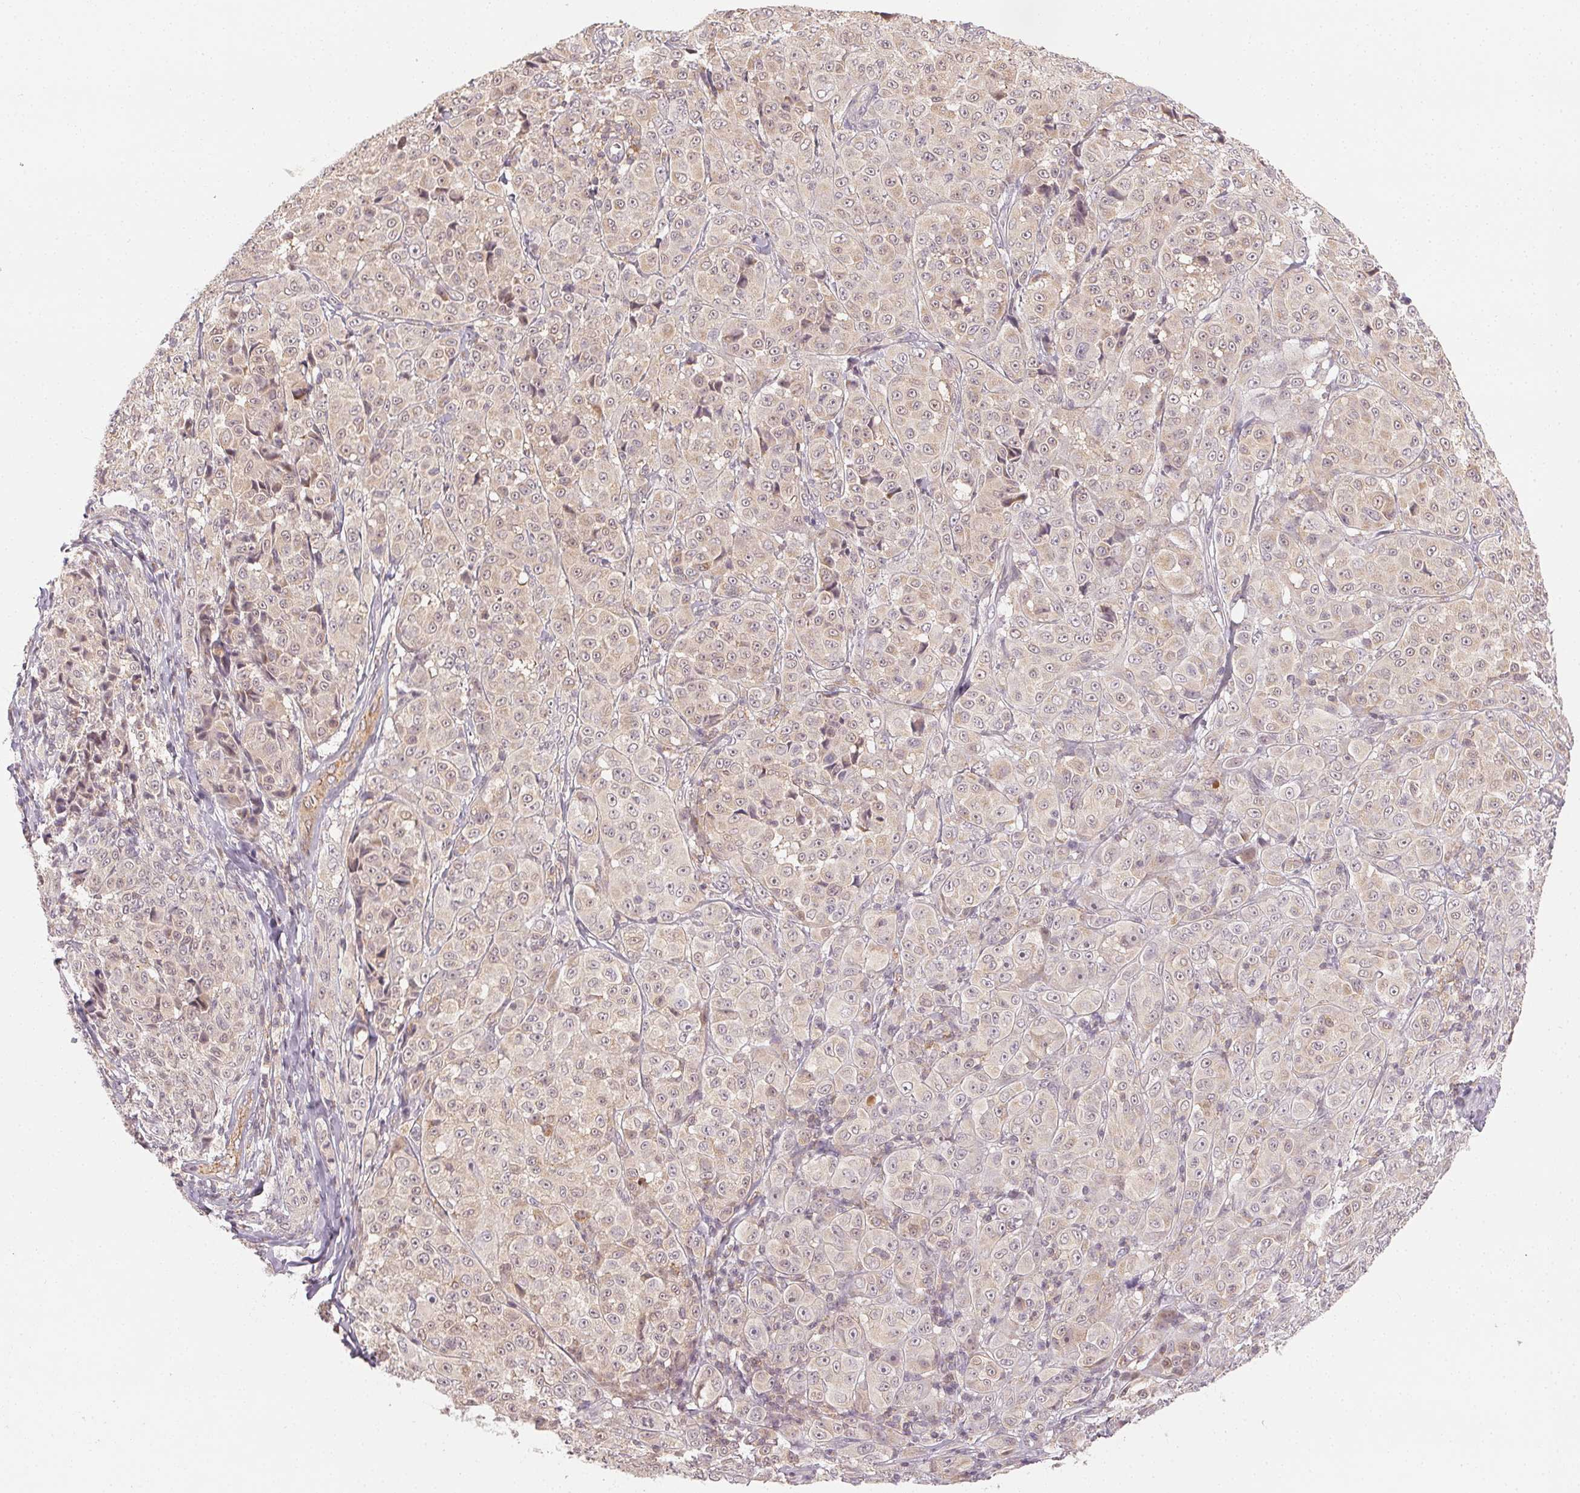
{"staining": {"intensity": "weak", "quantity": "25%-75%", "location": "cytoplasmic/membranous,nuclear"}, "tissue": "melanoma", "cell_type": "Tumor cells", "image_type": "cancer", "snomed": [{"axis": "morphology", "description": "Malignant melanoma, NOS"}, {"axis": "topography", "description": "Skin"}], "caption": "This is an image of IHC staining of malignant melanoma, which shows weak expression in the cytoplasmic/membranous and nuclear of tumor cells.", "gene": "NCOA4", "patient": {"sex": "male", "age": 89}}